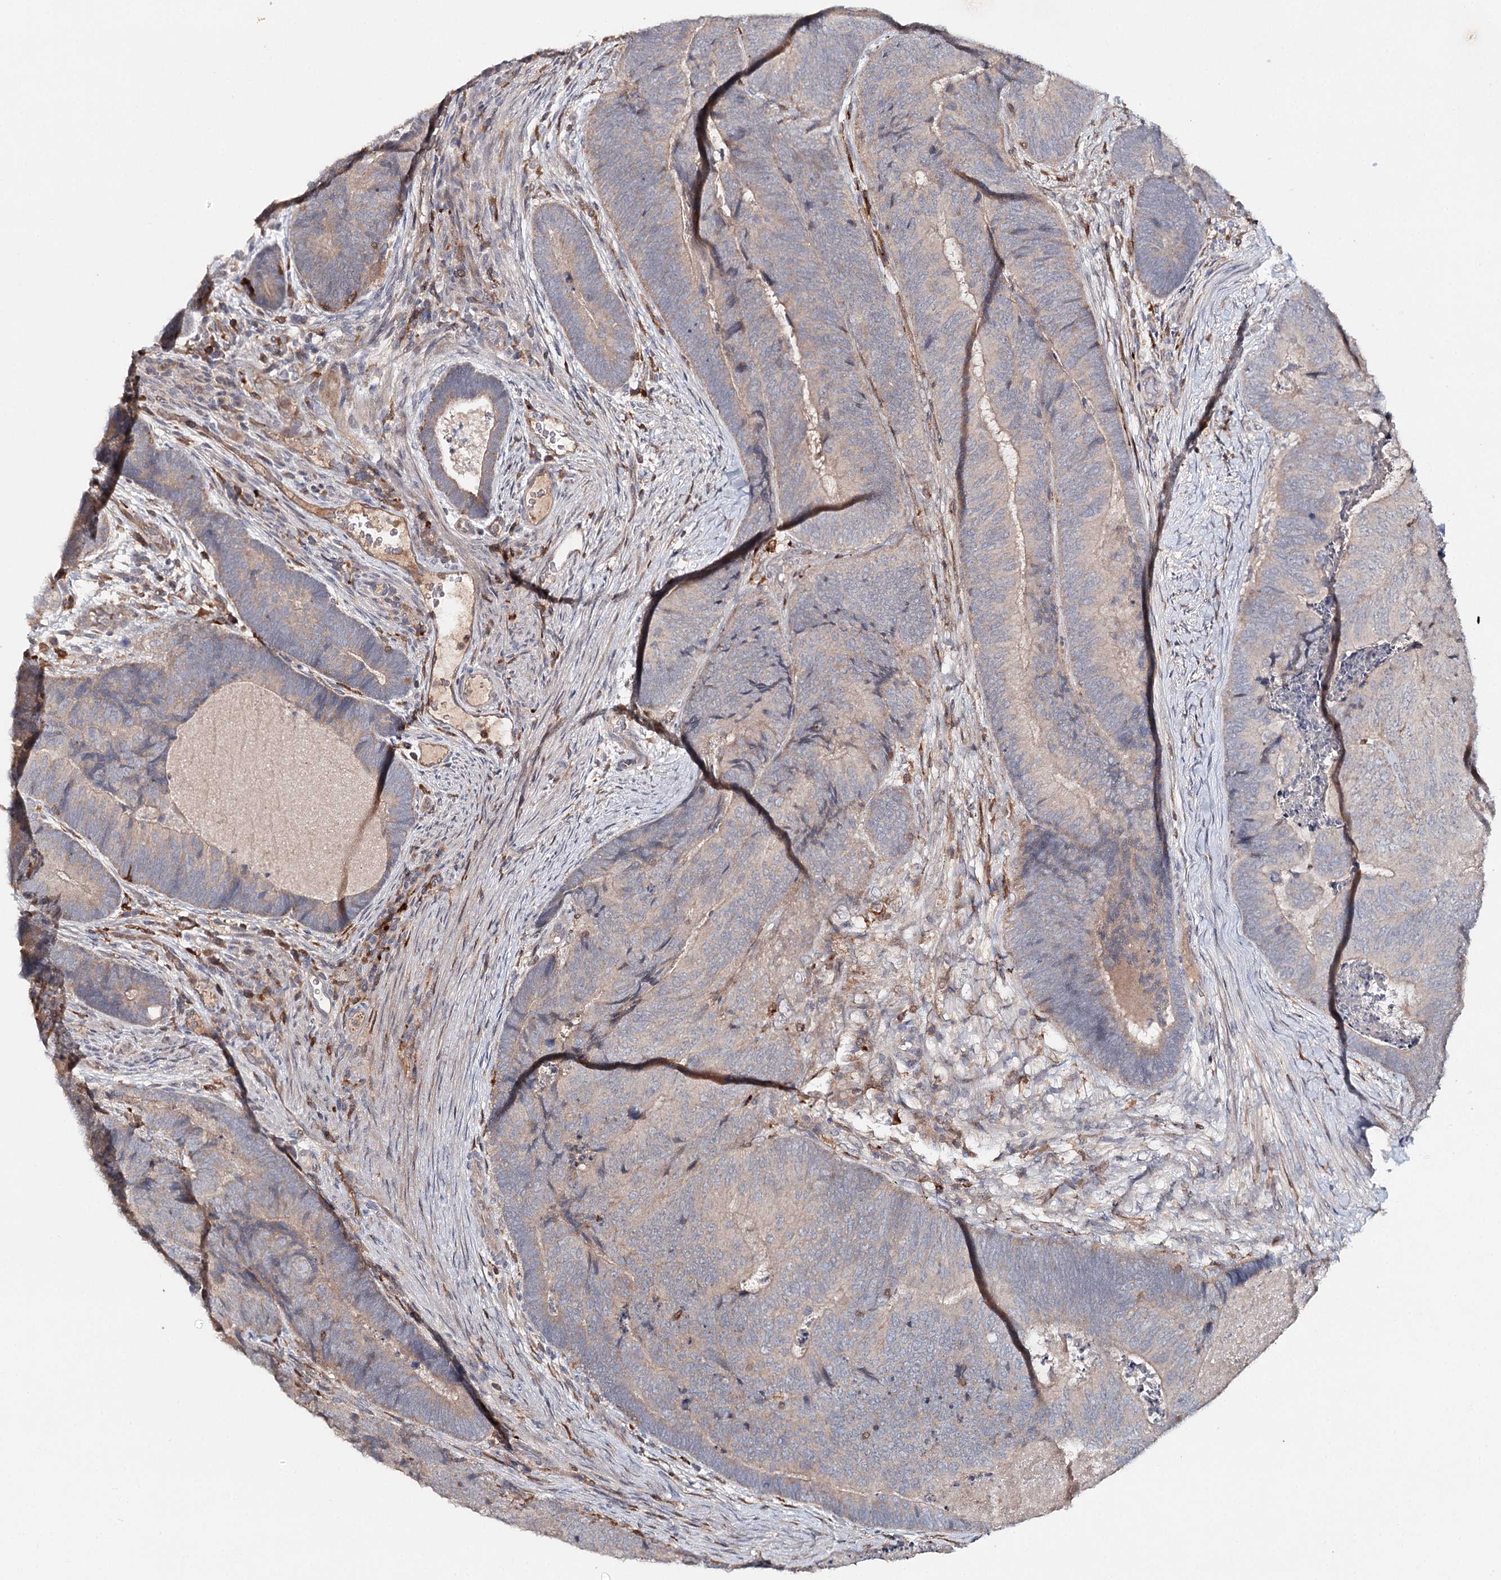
{"staining": {"intensity": "weak", "quantity": "25%-75%", "location": "cytoplasmic/membranous"}, "tissue": "colorectal cancer", "cell_type": "Tumor cells", "image_type": "cancer", "snomed": [{"axis": "morphology", "description": "Adenocarcinoma, NOS"}, {"axis": "topography", "description": "Colon"}], "caption": "Weak cytoplasmic/membranous protein expression is present in approximately 25%-75% of tumor cells in colorectal cancer.", "gene": "SLC41A2", "patient": {"sex": "female", "age": 67}}